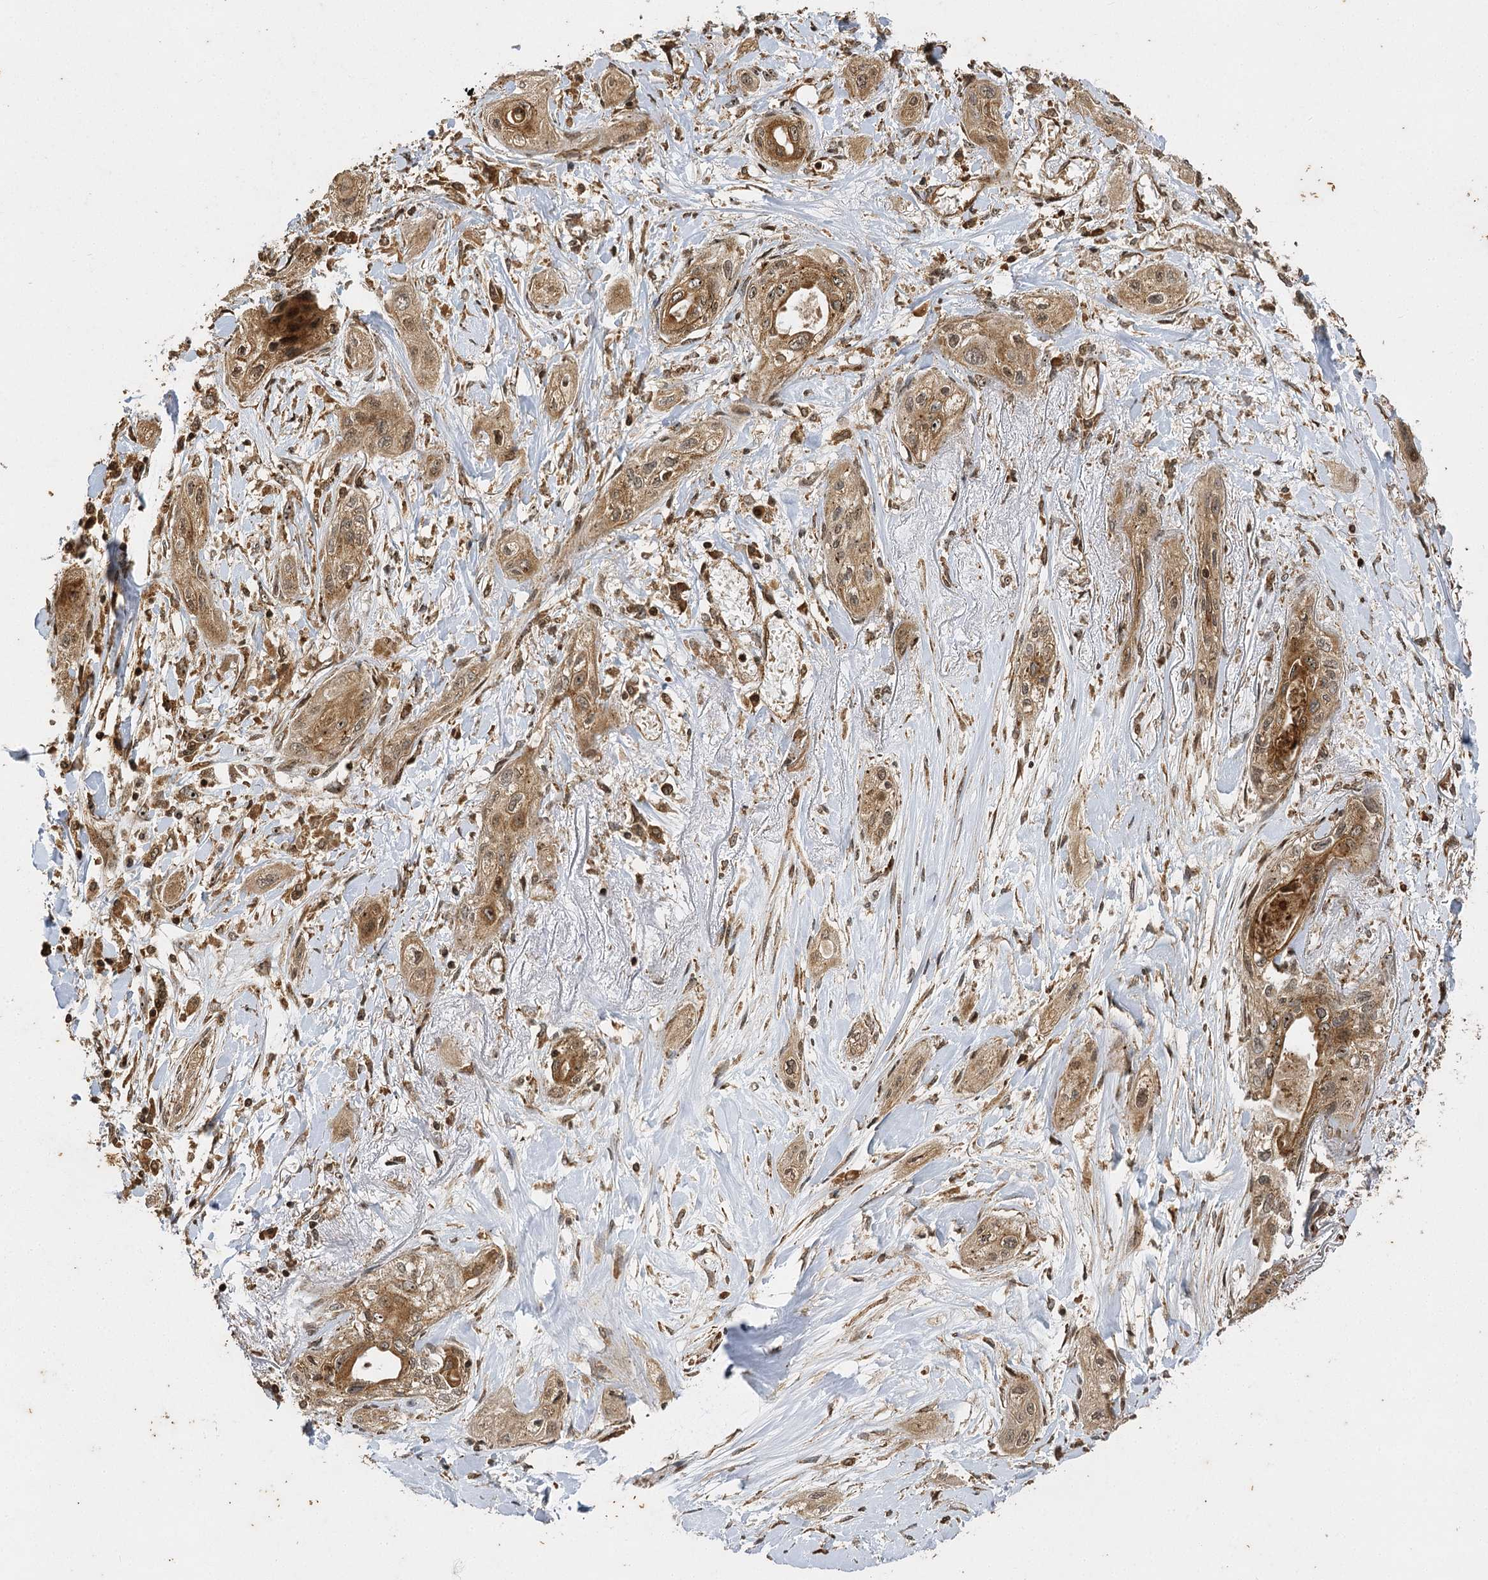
{"staining": {"intensity": "moderate", "quantity": ">75%", "location": "cytoplasmic/membranous,nuclear"}, "tissue": "lung cancer", "cell_type": "Tumor cells", "image_type": "cancer", "snomed": [{"axis": "morphology", "description": "Squamous cell carcinoma, NOS"}, {"axis": "topography", "description": "Lung"}], "caption": "Lung cancer tissue shows moderate cytoplasmic/membranous and nuclear expression in approximately >75% of tumor cells, visualized by immunohistochemistry.", "gene": "IL11RA", "patient": {"sex": "female", "age": 47}}